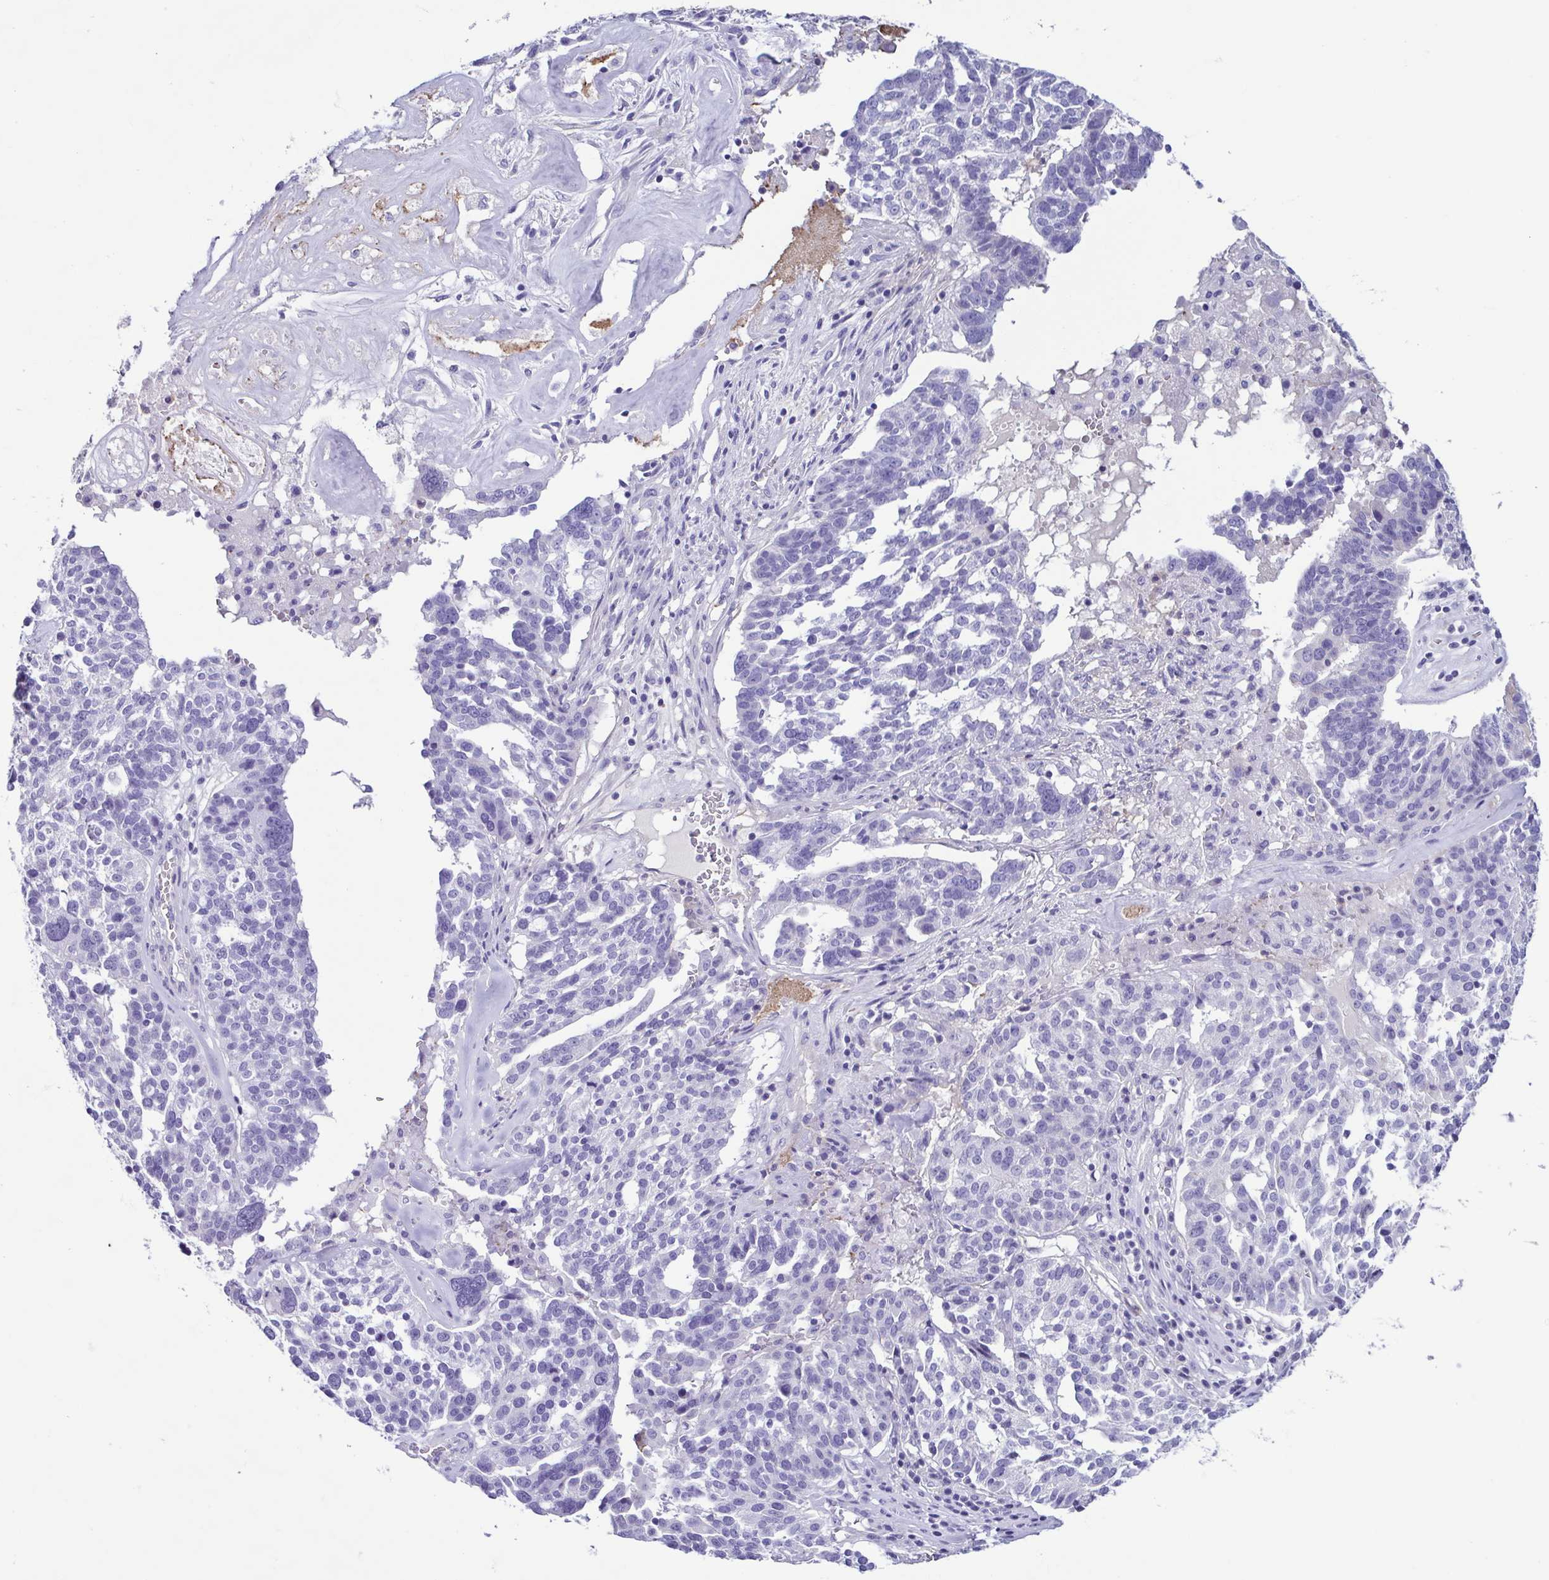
{"staining": {"intensity": "negative", "quantity": "none", "location": "none"}, "tissue": "ovarian cancer", "cell_type": "Tumor cells", "image_type": "cancer", "snomed": [{"axis": "morphology", "description": "Cystadenocarcinoma, serous, NOS"}, {"axis": "topography", "description": "Ovary"}], "caption": "The micrograph demonstrates no significant staining in tumor cells of ovarian cancer.", "gene": "CYP11B1", "patient": {"sex": "female", "age": 59}}